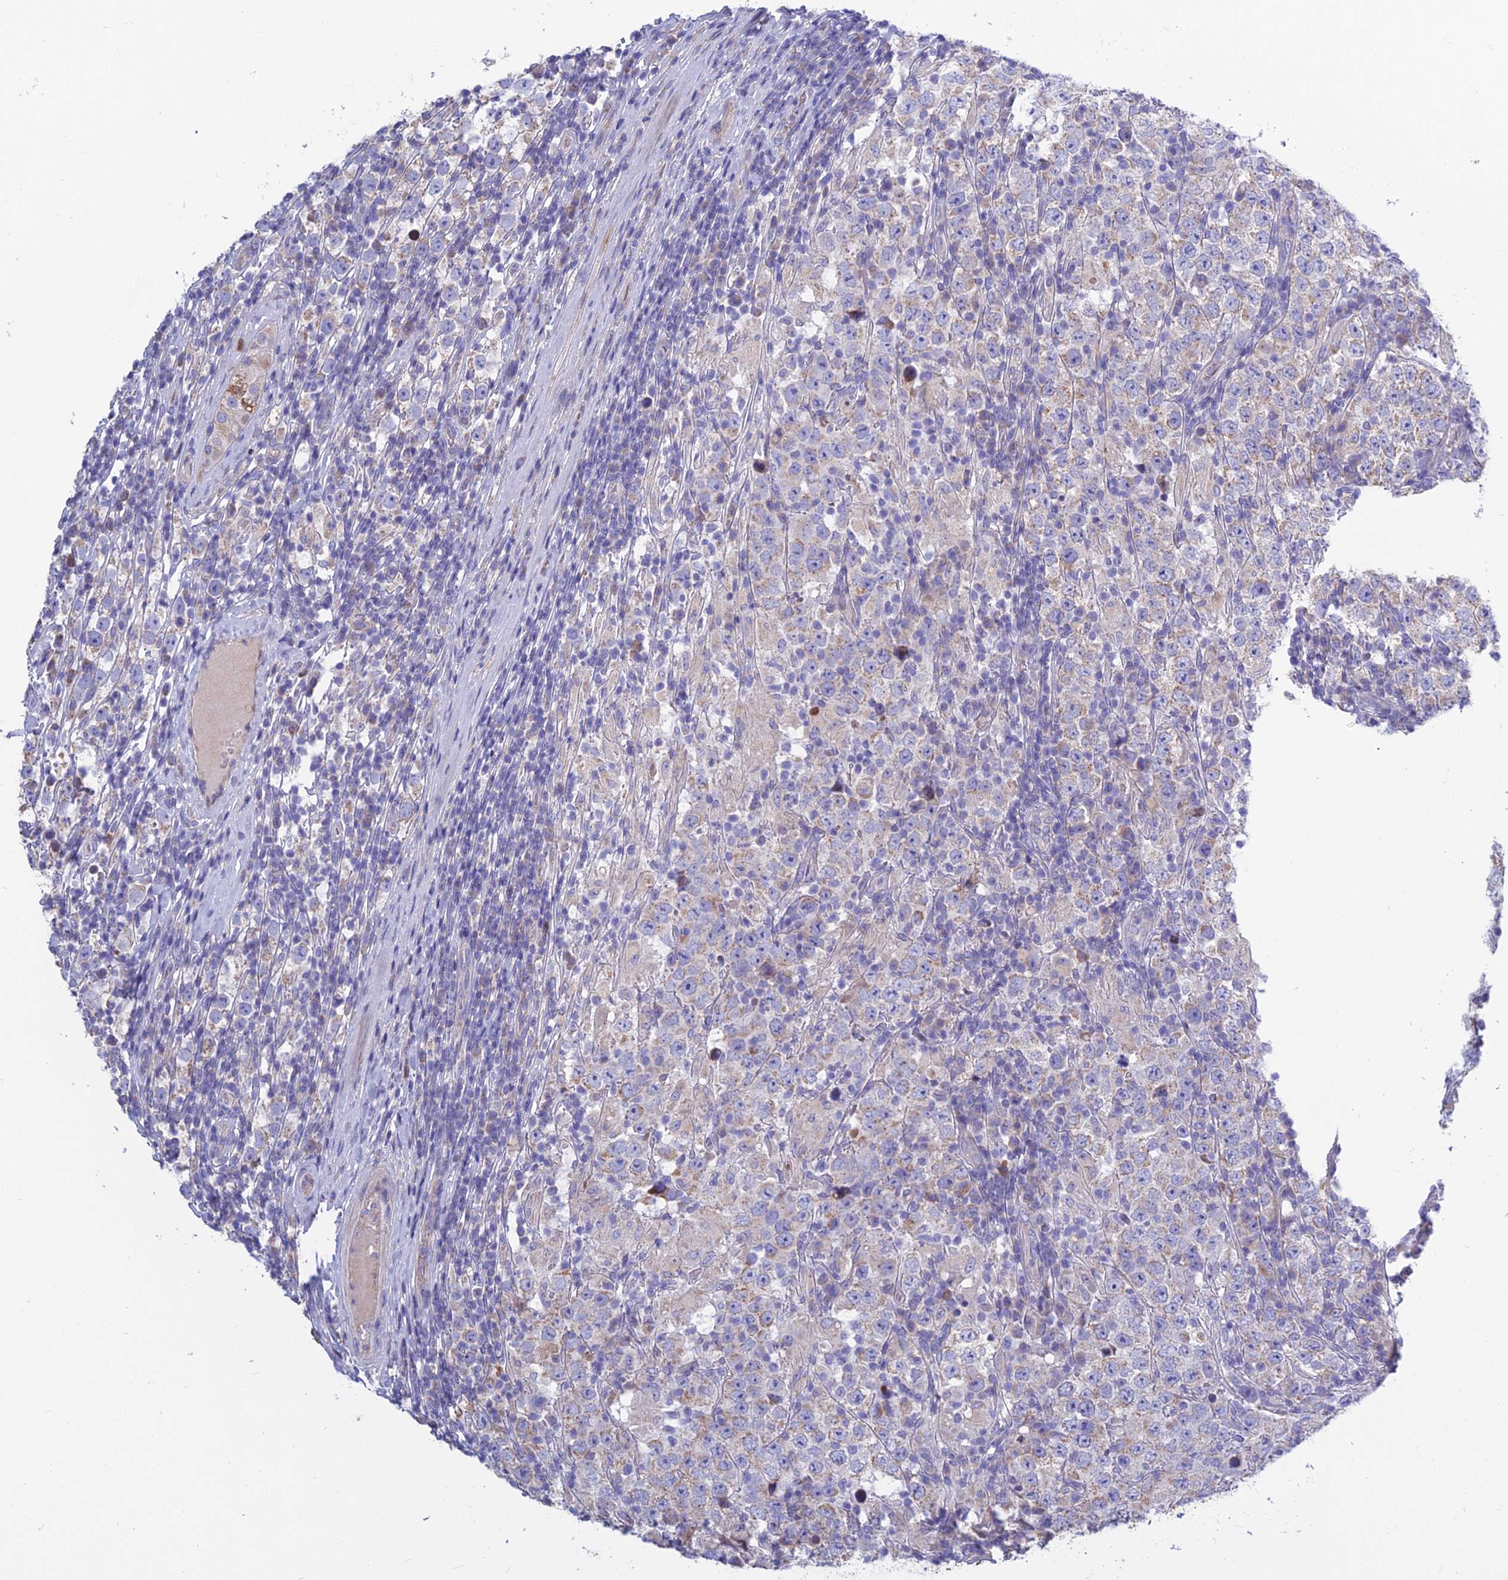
{"staining": {"intensity": "weak", "quantity": "25%-75%", "location": "cytoplasmic/membranous"}, "tissue": "testis cancer", "cell_type": "Tumor cells", "image_type": "cancer", "snomed": [{"axis": "morphology", "description": "Normal tissue, NOS"}, {"axis": "morphology", "description": "Urothelial carcinoma, High grade"}, {"axis": "morphology", "description": "Seminoma, NOS"}, {"axis": "morphology", "description": "Carcinoma, Embryonal, NOS"}, {"axis": "topography", "description": "Urinary bladder"}, {"axis": "topography", "description": "Testis"}], "caption": "Testis cancer (urothelial carcinoma (high-grade)) stained for a protein (brown) displays weak cytoplasmic/membranous positive positivity in about 25%-75% of tumor cells.", "gene": "BHMT2", "patient": {"sex": "male", "age": 41}}